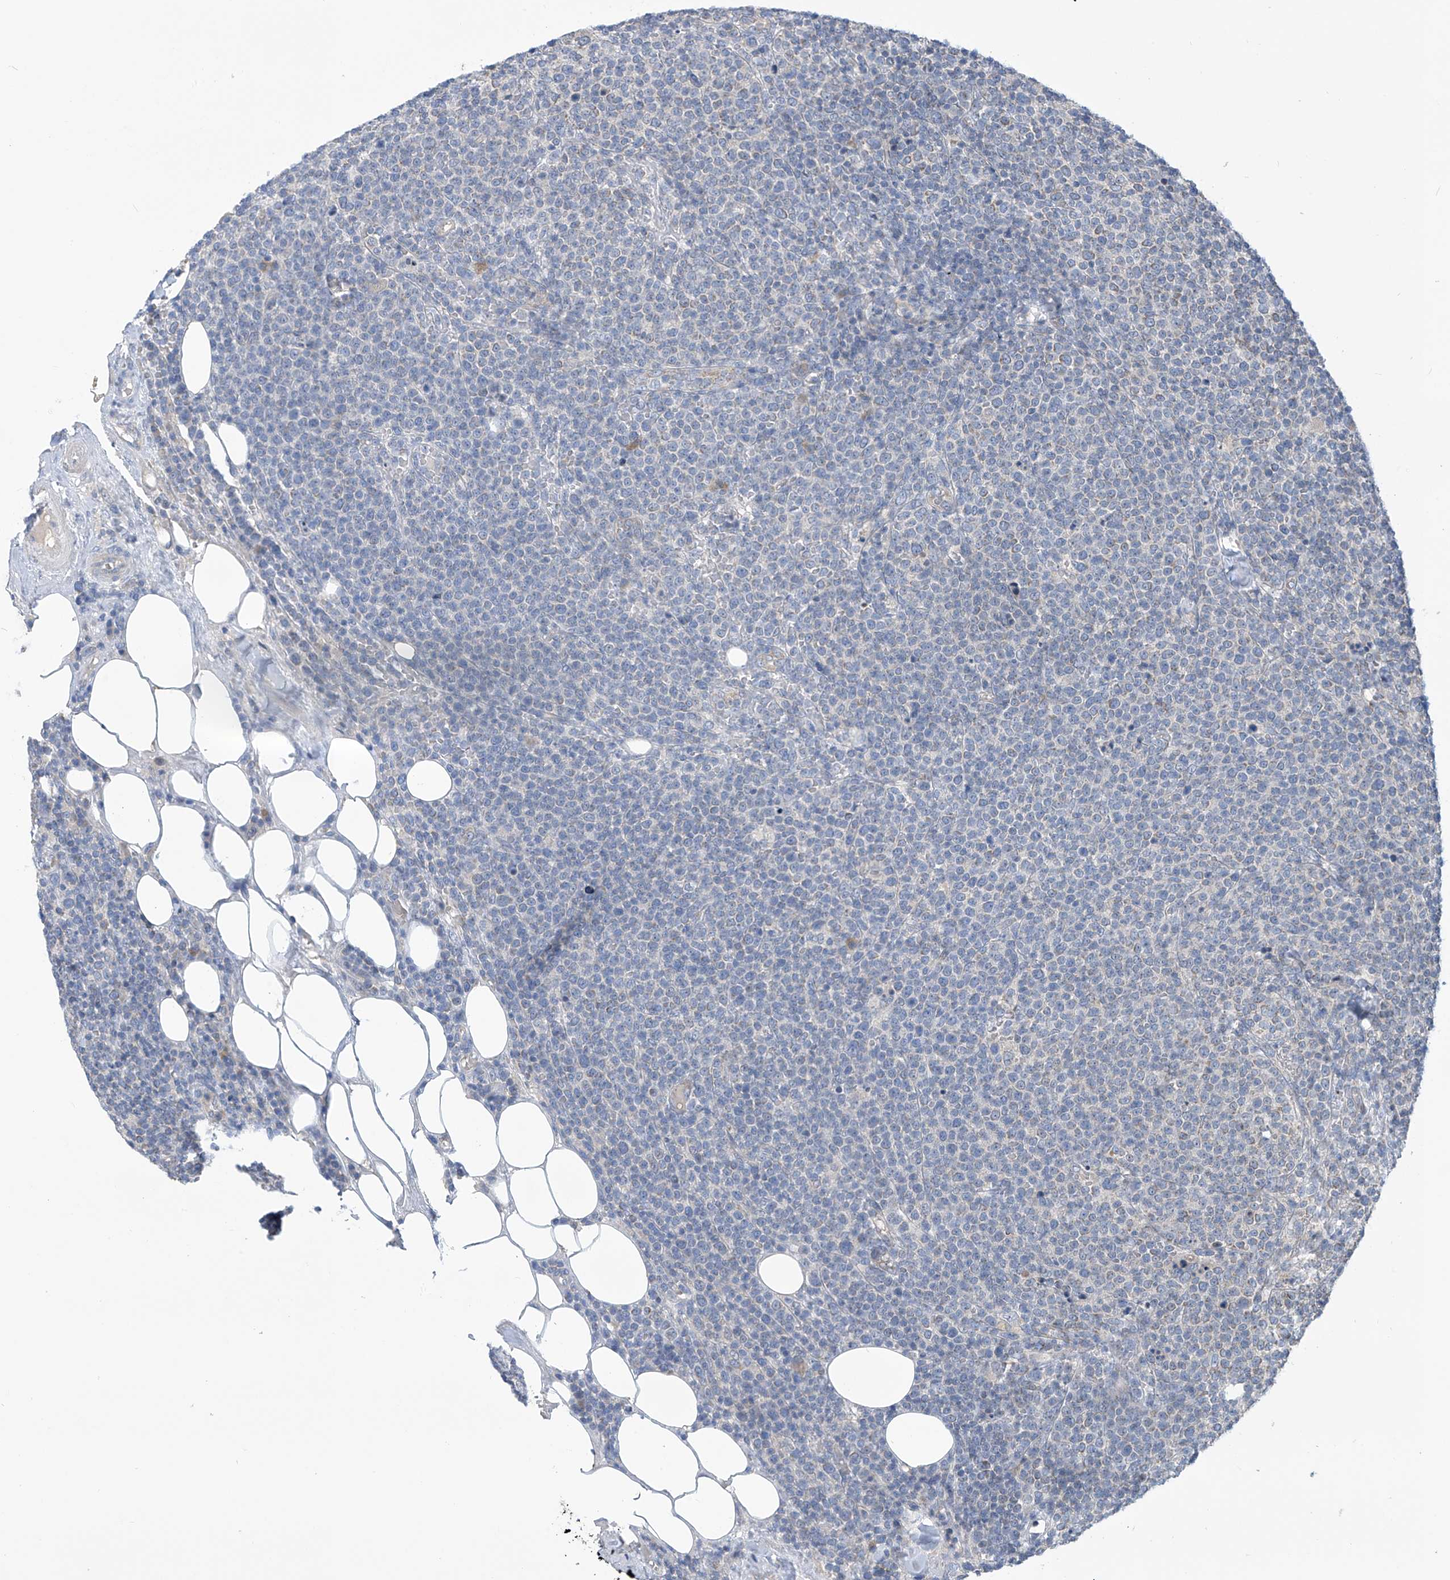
{"staining": {"intensity": "negative", "quantity": "none", "location": "none"}, "tissue": "lymphoma", "cell_type": "Tumor cells", "image_type": "cancer", "snomed": [{"axis": "morphology", "description": "Malignant lymphoma, non-Hodgkin's type, High grade"}, {"axis": "topography", "description": "Lymph node"}], "caption": "This is an IHC photomicrograph of human high-grade malignant lymphoma, non-Hodgkin's type. There is no staining in tumor cells.", "gene": "SCGB1D2", "patient": {"sex": "male", "age": 61}}